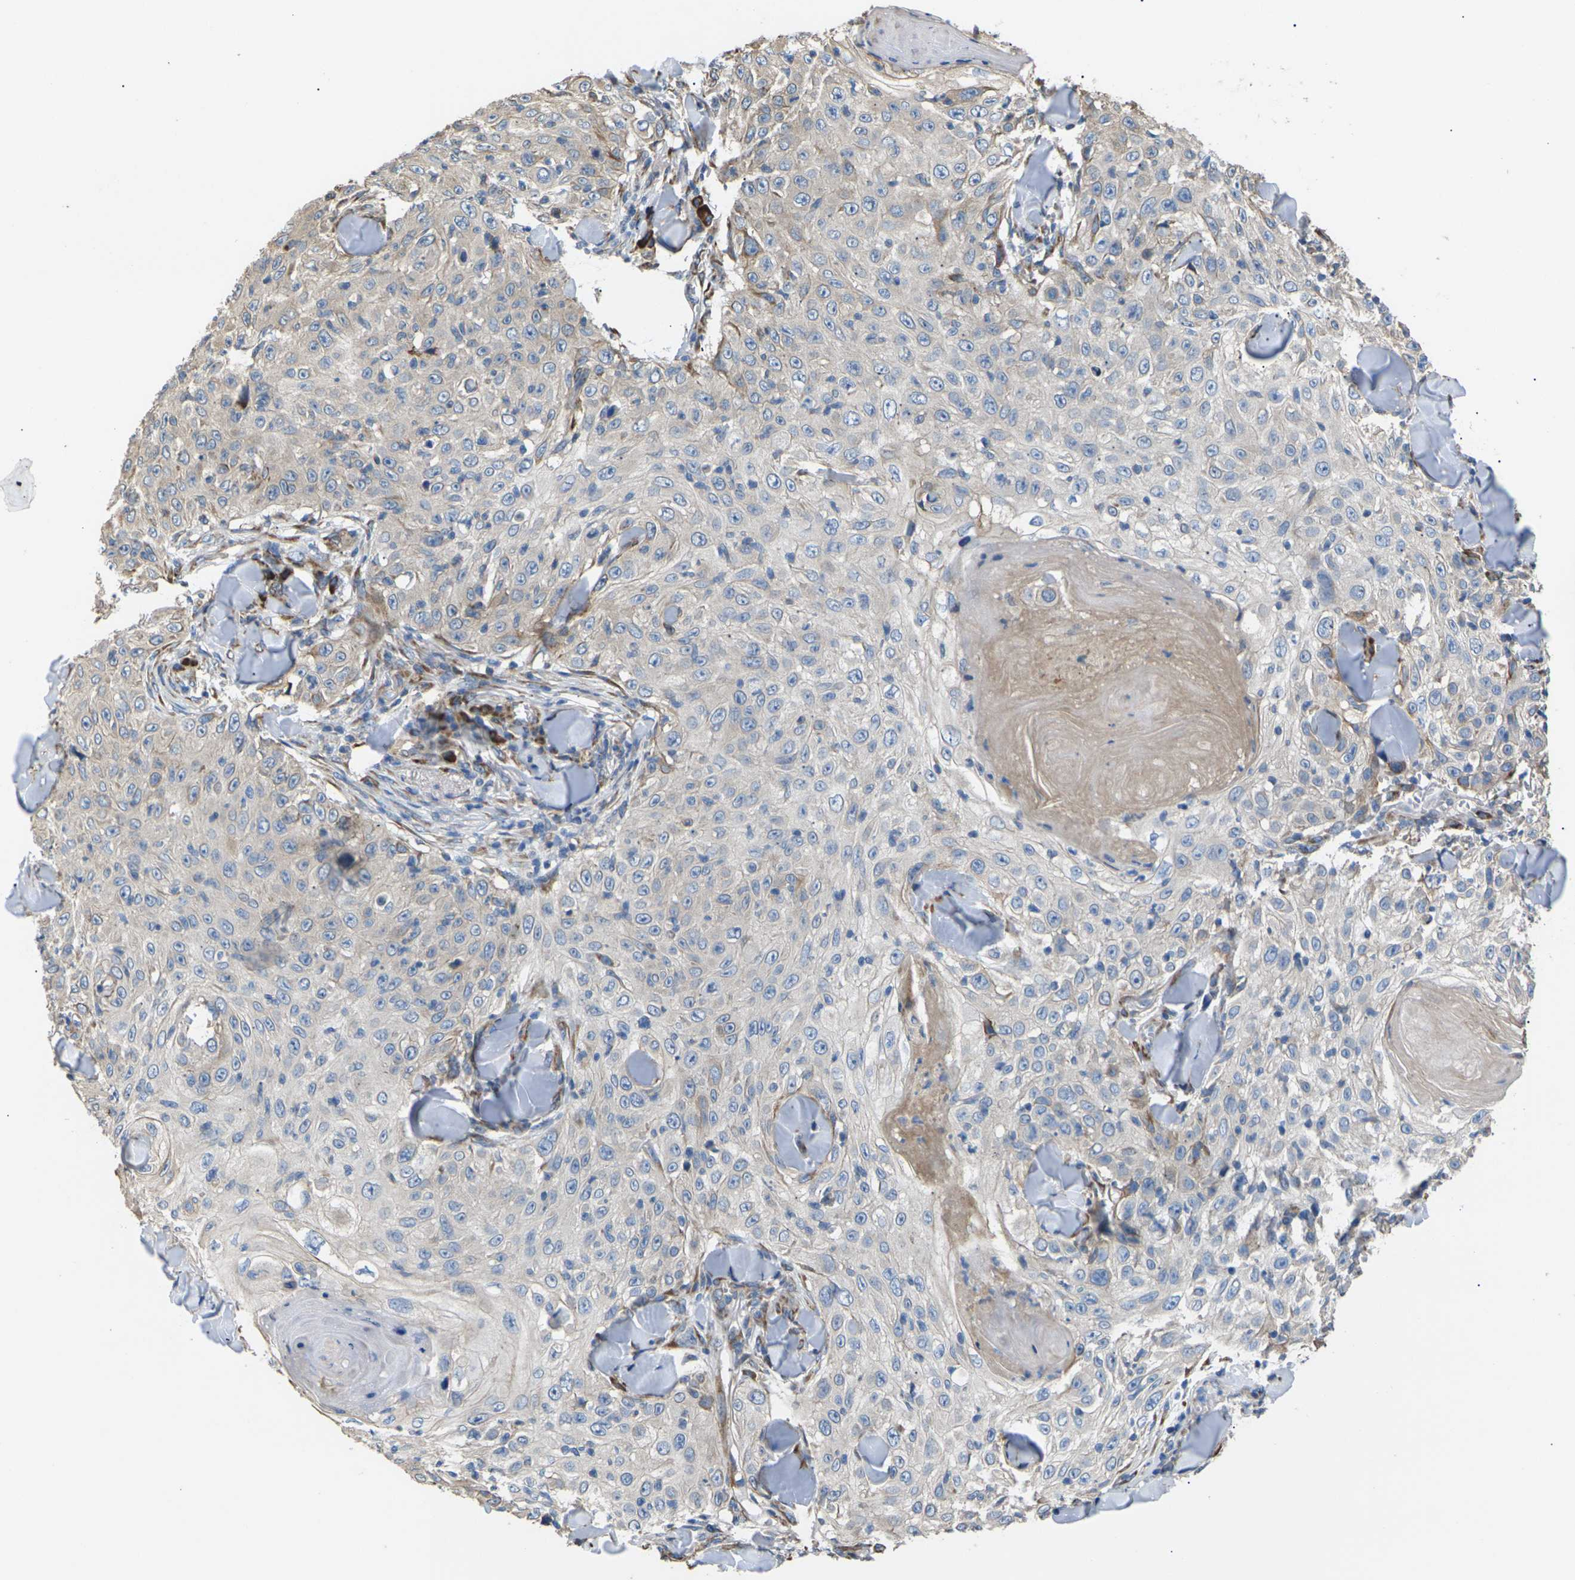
{"staining": {"intensity": "negative", "quantity": "none", "location": "none"}, "tissue": "skin cancer", "cell_type": "Tumor cells", "image_type": "cancer", "snomed": [{"axis": "morphology", "description": "Squamous cell carcinoma, NOS"}, {"axis": "topography", "description": "Skin"}], "caption": "Skin cancer (squamous cell carcinoma) stained for a protein using immunohistochemistry exhibits no positivity tumor cells.", "gene": "KLHDC8B", "patient": {"sex": "male", "age": 86}}